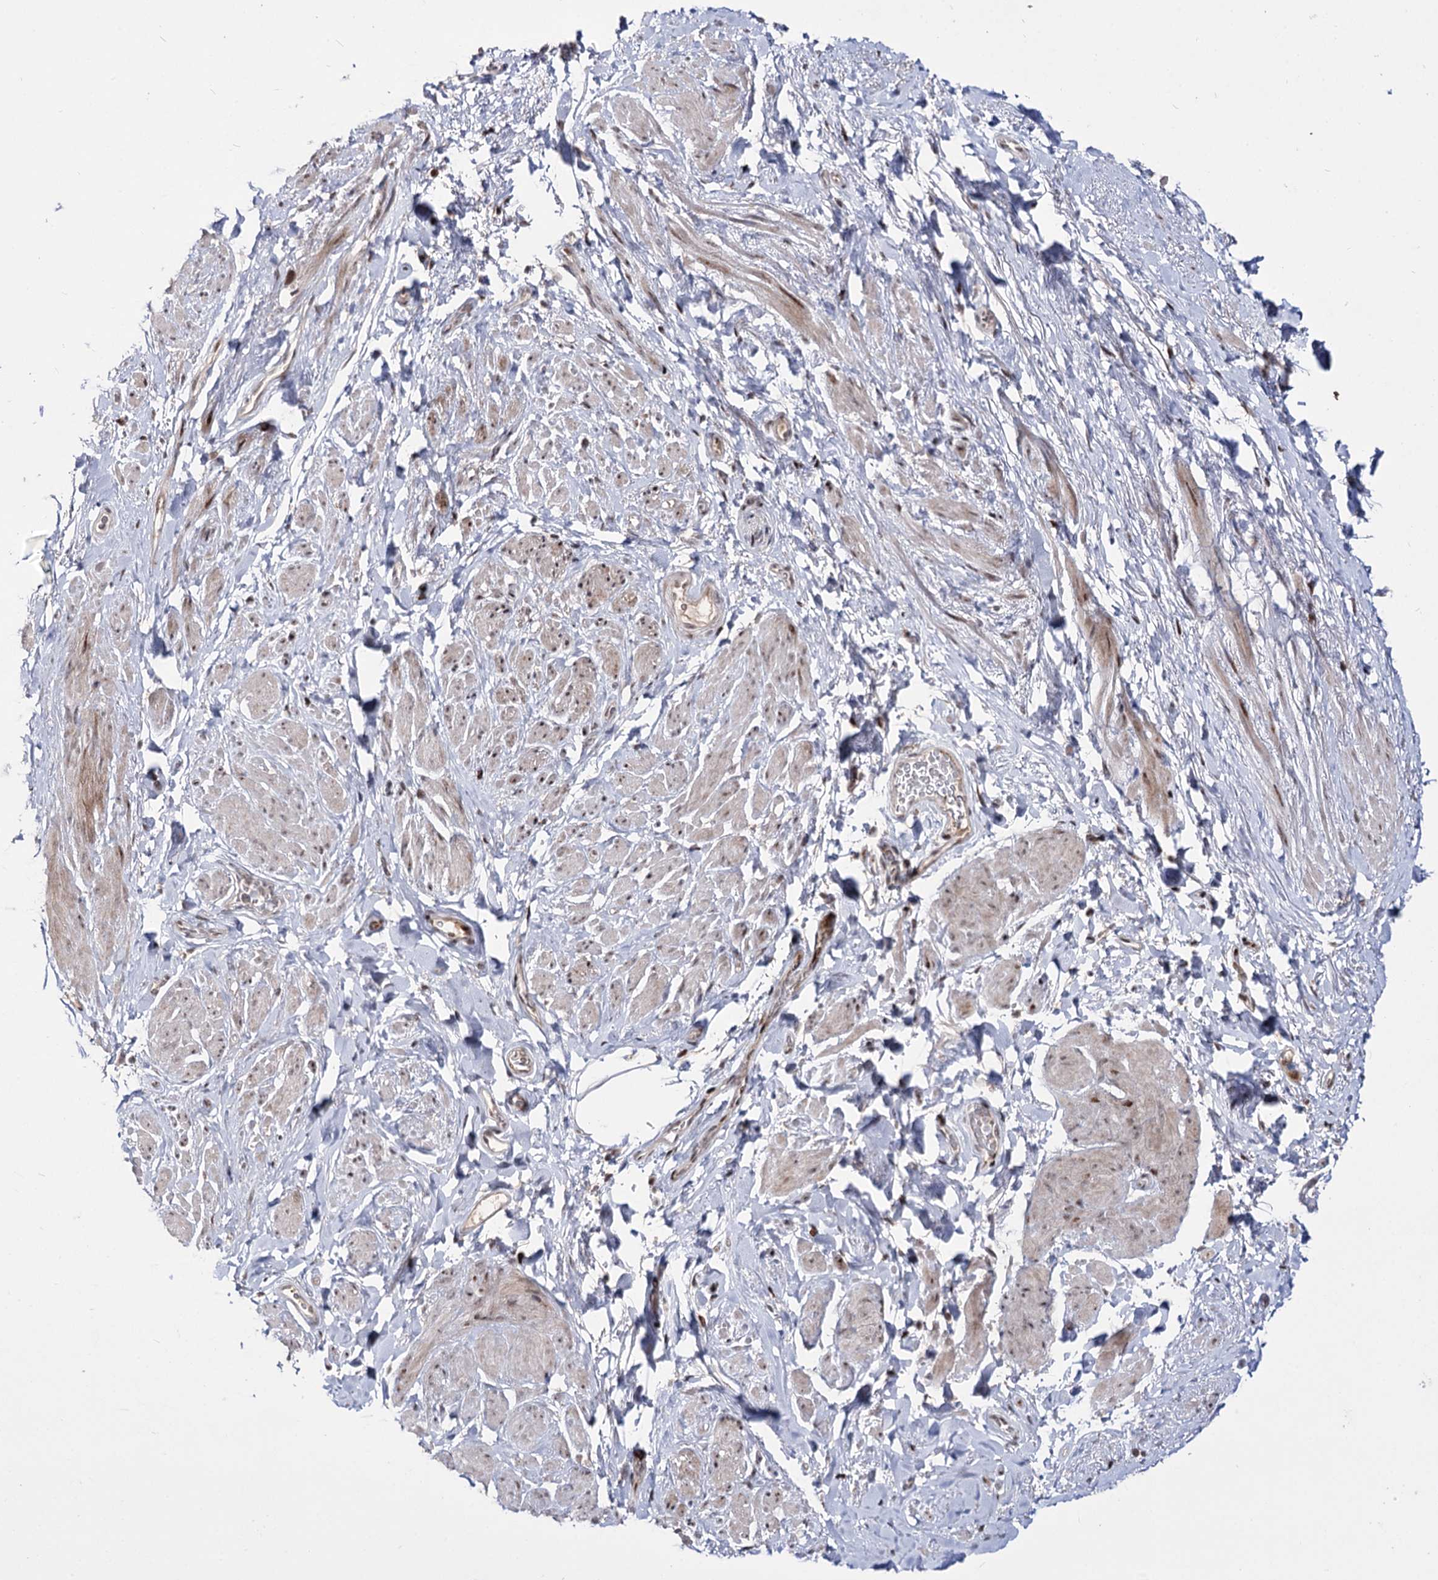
{"staining": {"intensity": "weak", "quantity": "<25%", "location": "nuclear"}, "tissue": "smooth muscle", "cell_type": "Smooth muscle cells", "image_type": "normal", "snomed": [{"axis": "morphology", "description": "Normal tissue, NOS"}, {"axis": "topography", "description": "Smooth muscle"}, {"axis": "topography", "description": "Peripheral nerve tissue"}], "caption": "IHC of unremarkable smooth muscle displays no staining in smooth muscle cells.", "gene": "STOX1", "patient": {"sex": "male", "age": 69}}